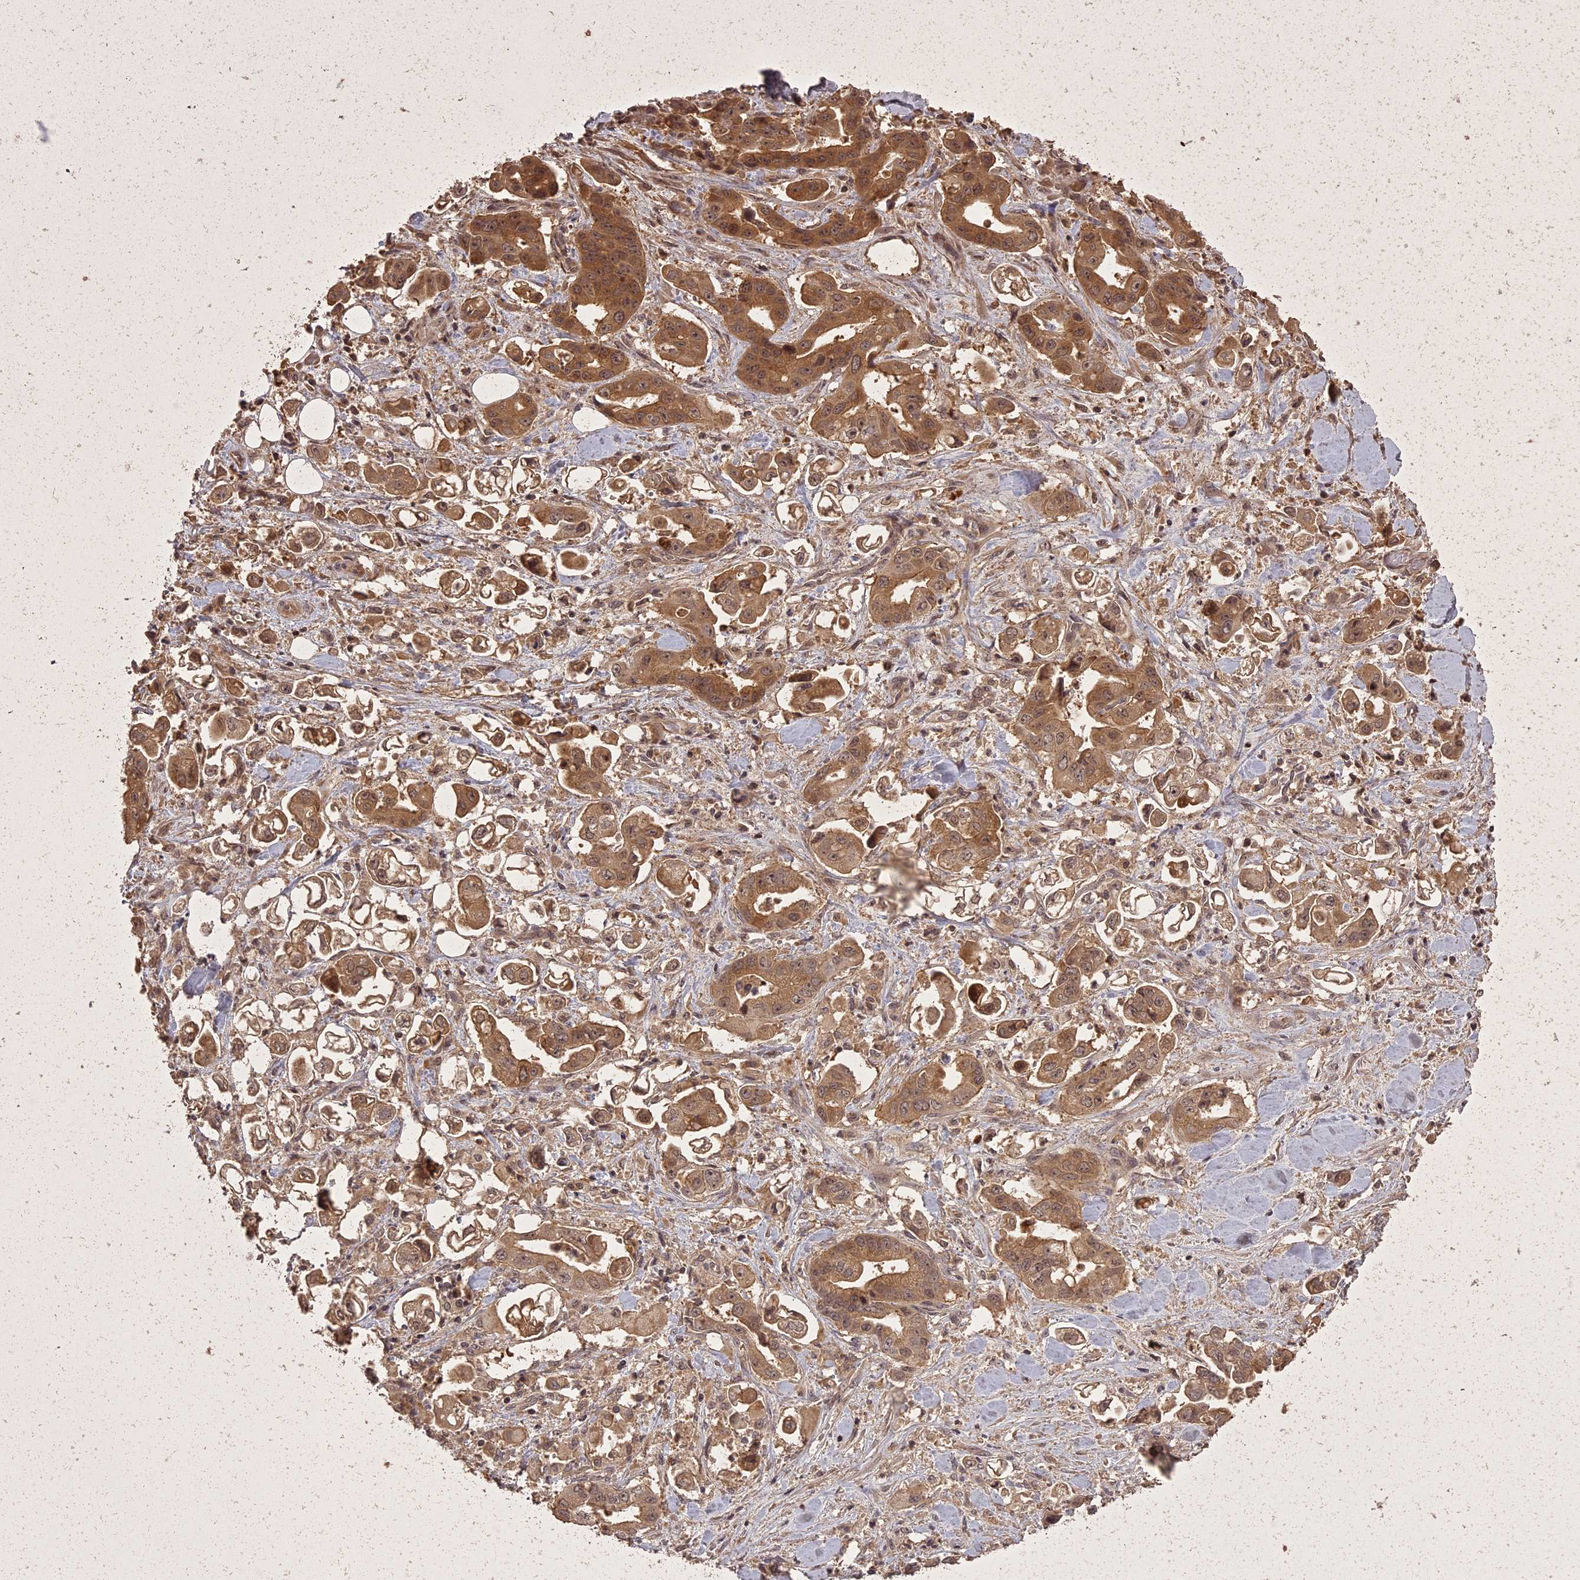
{"staining": {"intensity": "moderate", "quantity": ">75%", "location": "cytoplasmic/membranous"}, "tissue": "stomach cancer", "cell_type": "Tumor cells", "image_type": "cancer", "snomed": [{"axis": "morphology", "description": "Adenocarcinoma, NOS"}, {"axis": "topography", "description": "Stomach"}], "caption": "Immunohistochemical staining of stomach cancer (adenocarcinoma) displays medium levels of moderate cytoplasmic/membranous protein expression in about >75% of tumor cells. (DAB (3,3'-diaminobenzidine) = brown stain, brightfield microscopy at high magnification).", "gene": "ING5", "patient": {"sex": "male", "age": 62}}